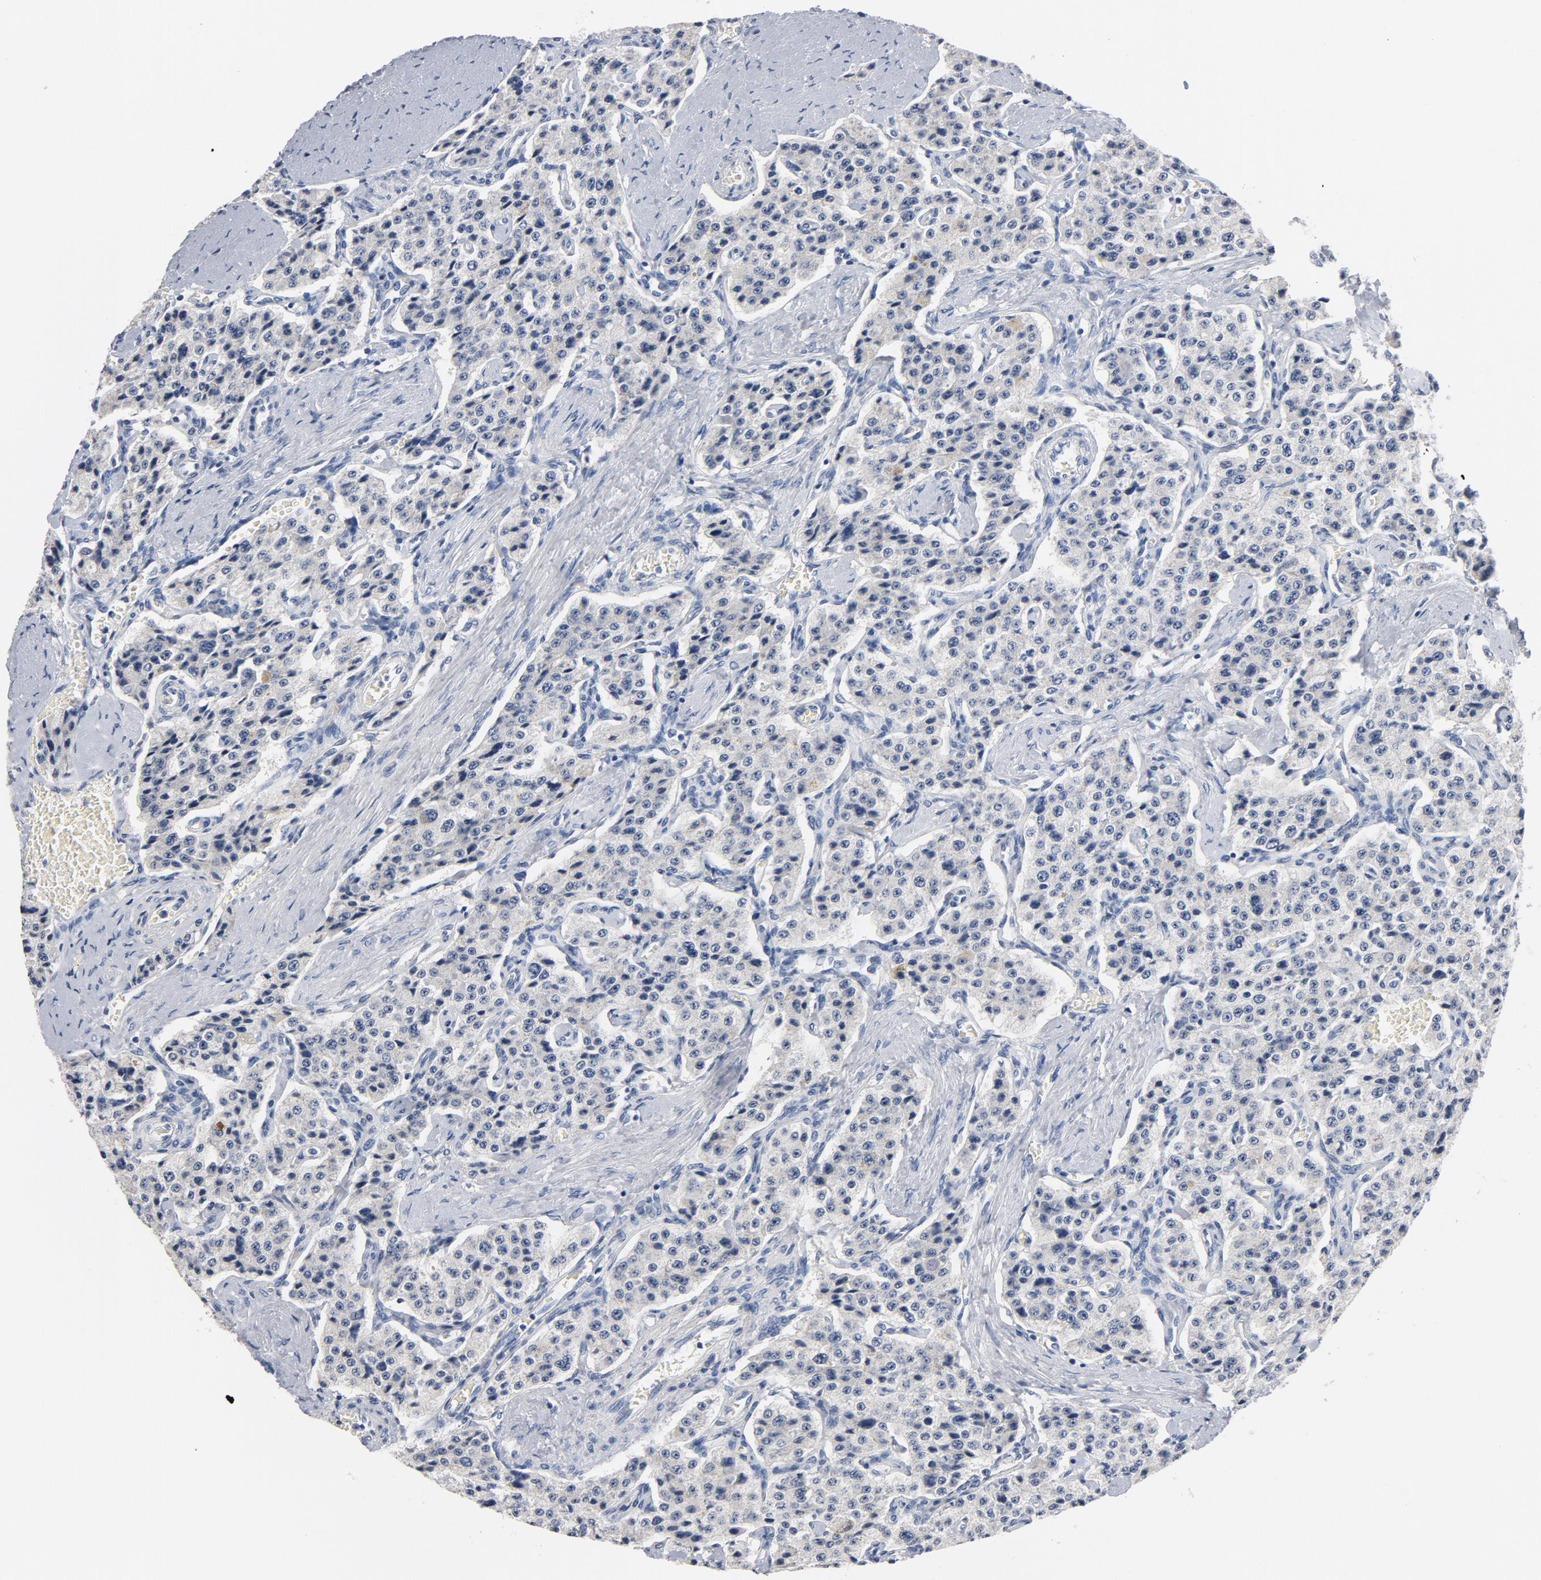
{"staining": {"intensity": "negative", "quantity": "none", "location": "none"}, "tissue": "carcinoid", "cell_type": "Tumor cells", "image_type": "cancer", "snomed": [{"axis": "morphology", "description": "Carcinoid, malignant, NOS"}, {"axis": "topography", "description": "Small intestine"}], "caption": "High magnification brightfield microscopy of malignant carcinoid stained with DAB (brown) and counterstained with hematoxylin (blue): tumor cells show no significant staining.", "gene": "ZCCHC13", "patient": {"sex": "male", "age": 52}}